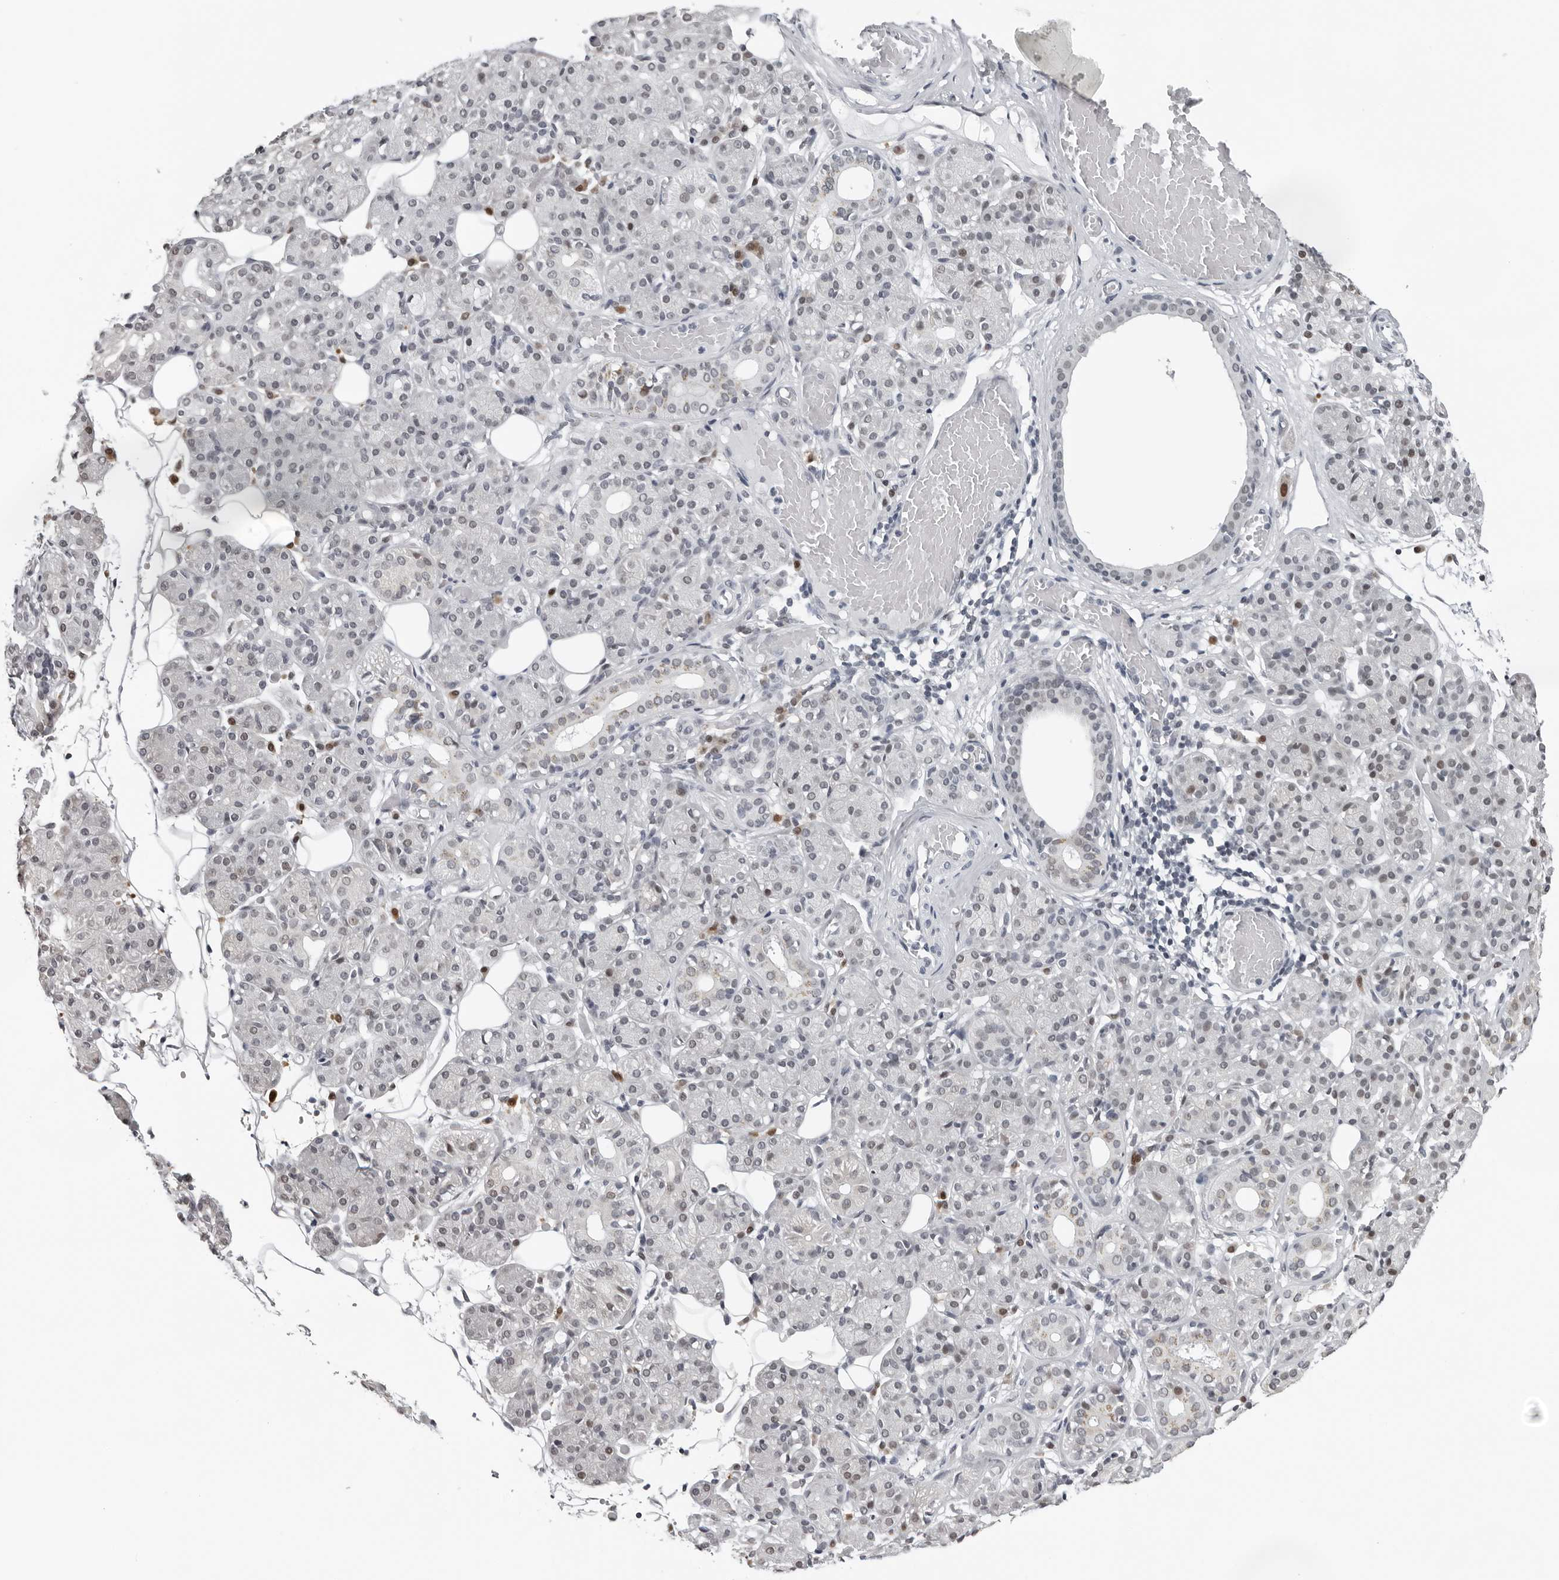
{"staining": {"intensity": "negative", "quantity": "none", "location": "none"}, "tissue": "salivary gland", "cell_type": "Glandular cells", "image_type": "normal", "snomed": [{"axis": "morphology", "description": "Normal tissue, NOS"}, {"axis": "topography", "description": "Salivary gland"}], "caption": "Salivary gland stained for a protein using immunohistochemistry (IHC) displays no positivity glandular cells.", "gene": "PPP1R42", "patient": {"sex": "male", "age": 63}}